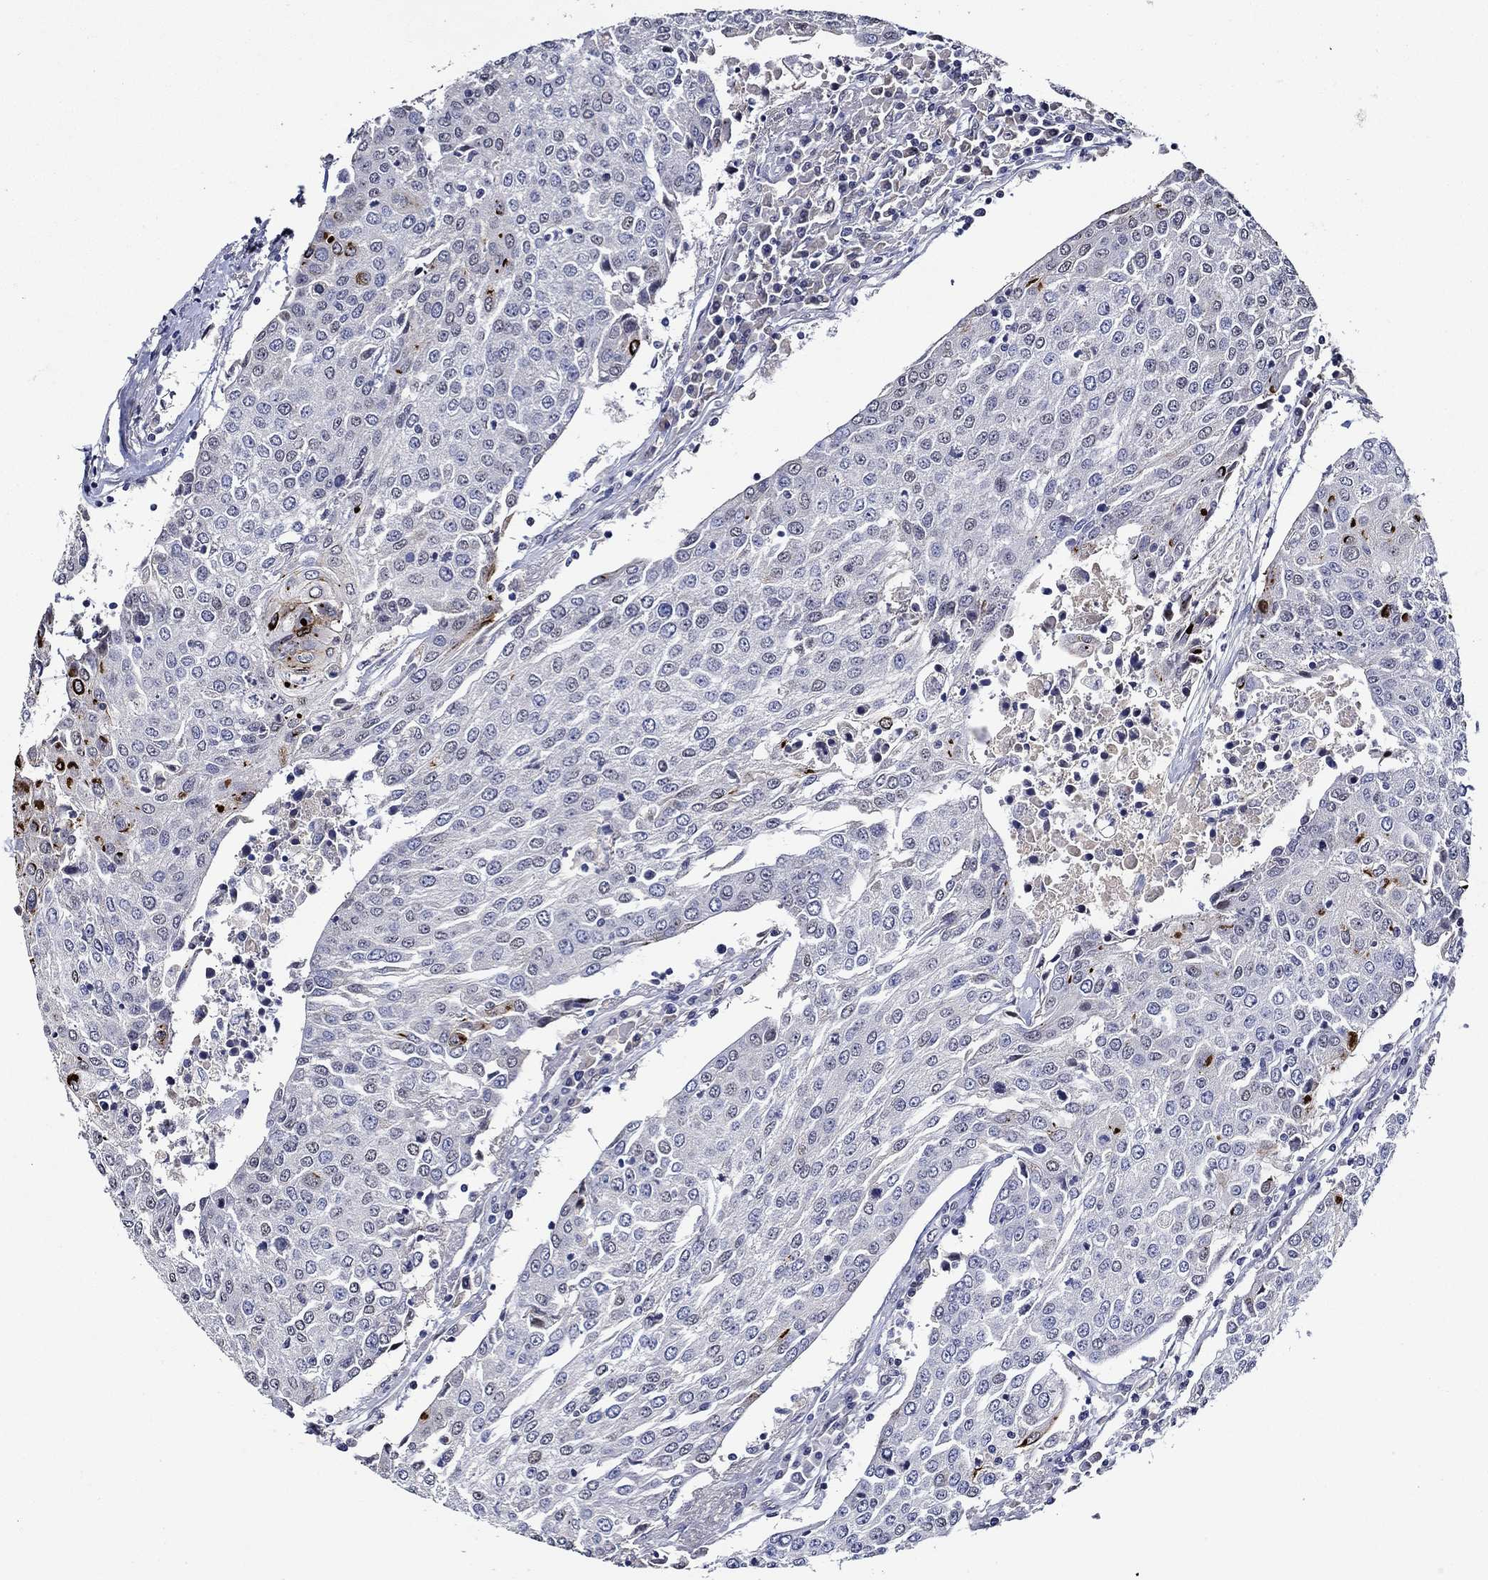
{"staining": {"intensity": "negative", "quantity": "none", "location": "none"}, "tissue": "urothelial cancer", "cell_type": "Tumor cells", "image_type": "cancer", "snomed": [{"axis": "morphology", "description": "Urothelial carcinoma, High grade"}, {"axis": "topography", "description": "Urinary bladder"}], "caption": "Immunohistochemistry photomicrograph of human urothelial carcinoma (high-grade) stained for a protein (brown), which demonstrates no staining in tumor cells. Nuclei are stained in blue.", "gene": "GATA2", "patient": {"sex": "female", "age": 85}}